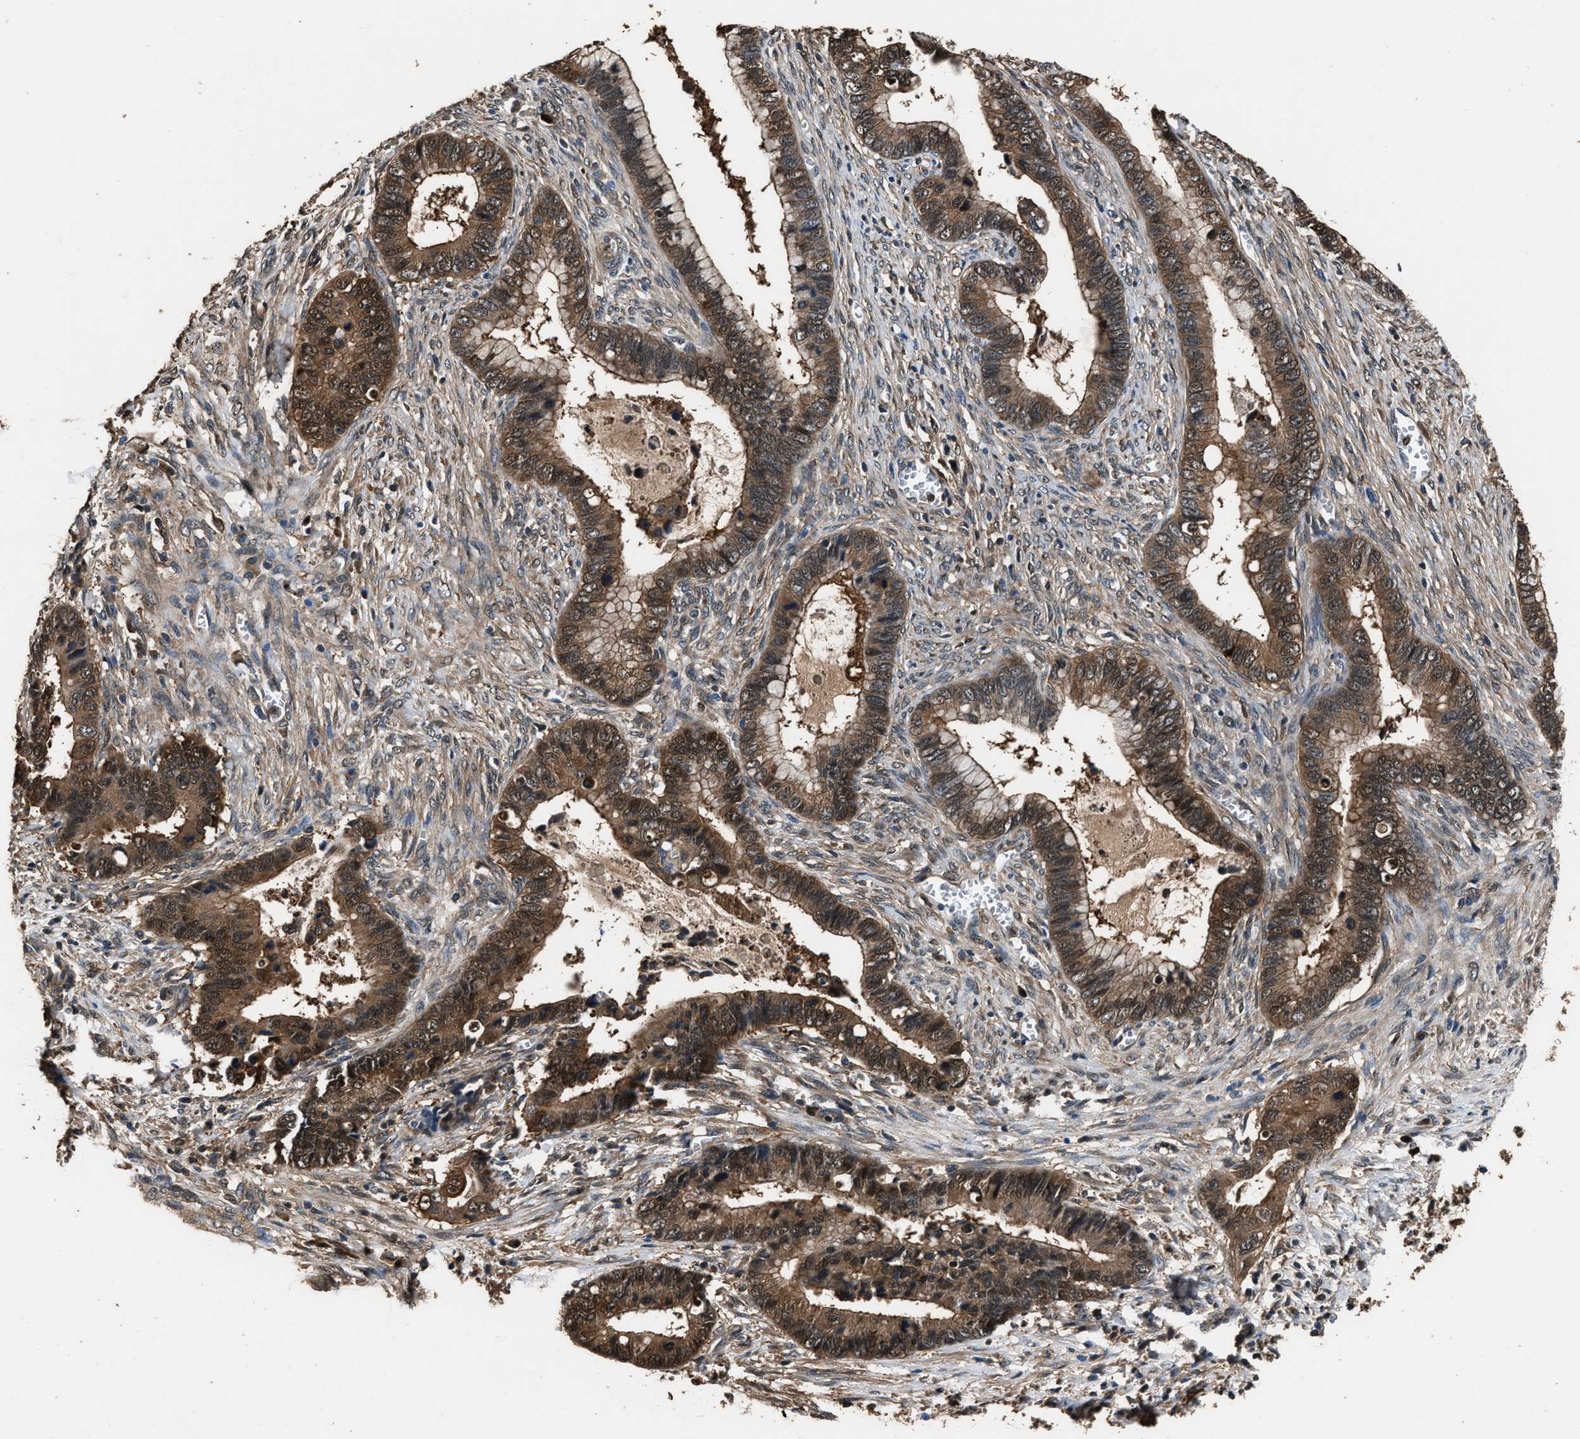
{"staining": {"intensity": "moderate", "quantity": ">75%", "location": "cytoplasmic/membranous"}, "tissue": "cervical cancer", "cell_type": "Tumor cells", "image_type": "cancer", "snomed": [{"axis": "morphology", "description": "Adenocarcinoma, NOS"}, {"axis": "topography", "description": "Cervix"}], "caption": "Cervical adenocarcinoma stained with DAB (3,3'-diaminobenzidine) immunohistochemistry (IHC) demonstrates medium levels of moderate cytoplasmic/membranous positivity in approximately >75% of tumor cells.", "gene": "GSTP1", "patient": {"sex": "female", "age": 44}}